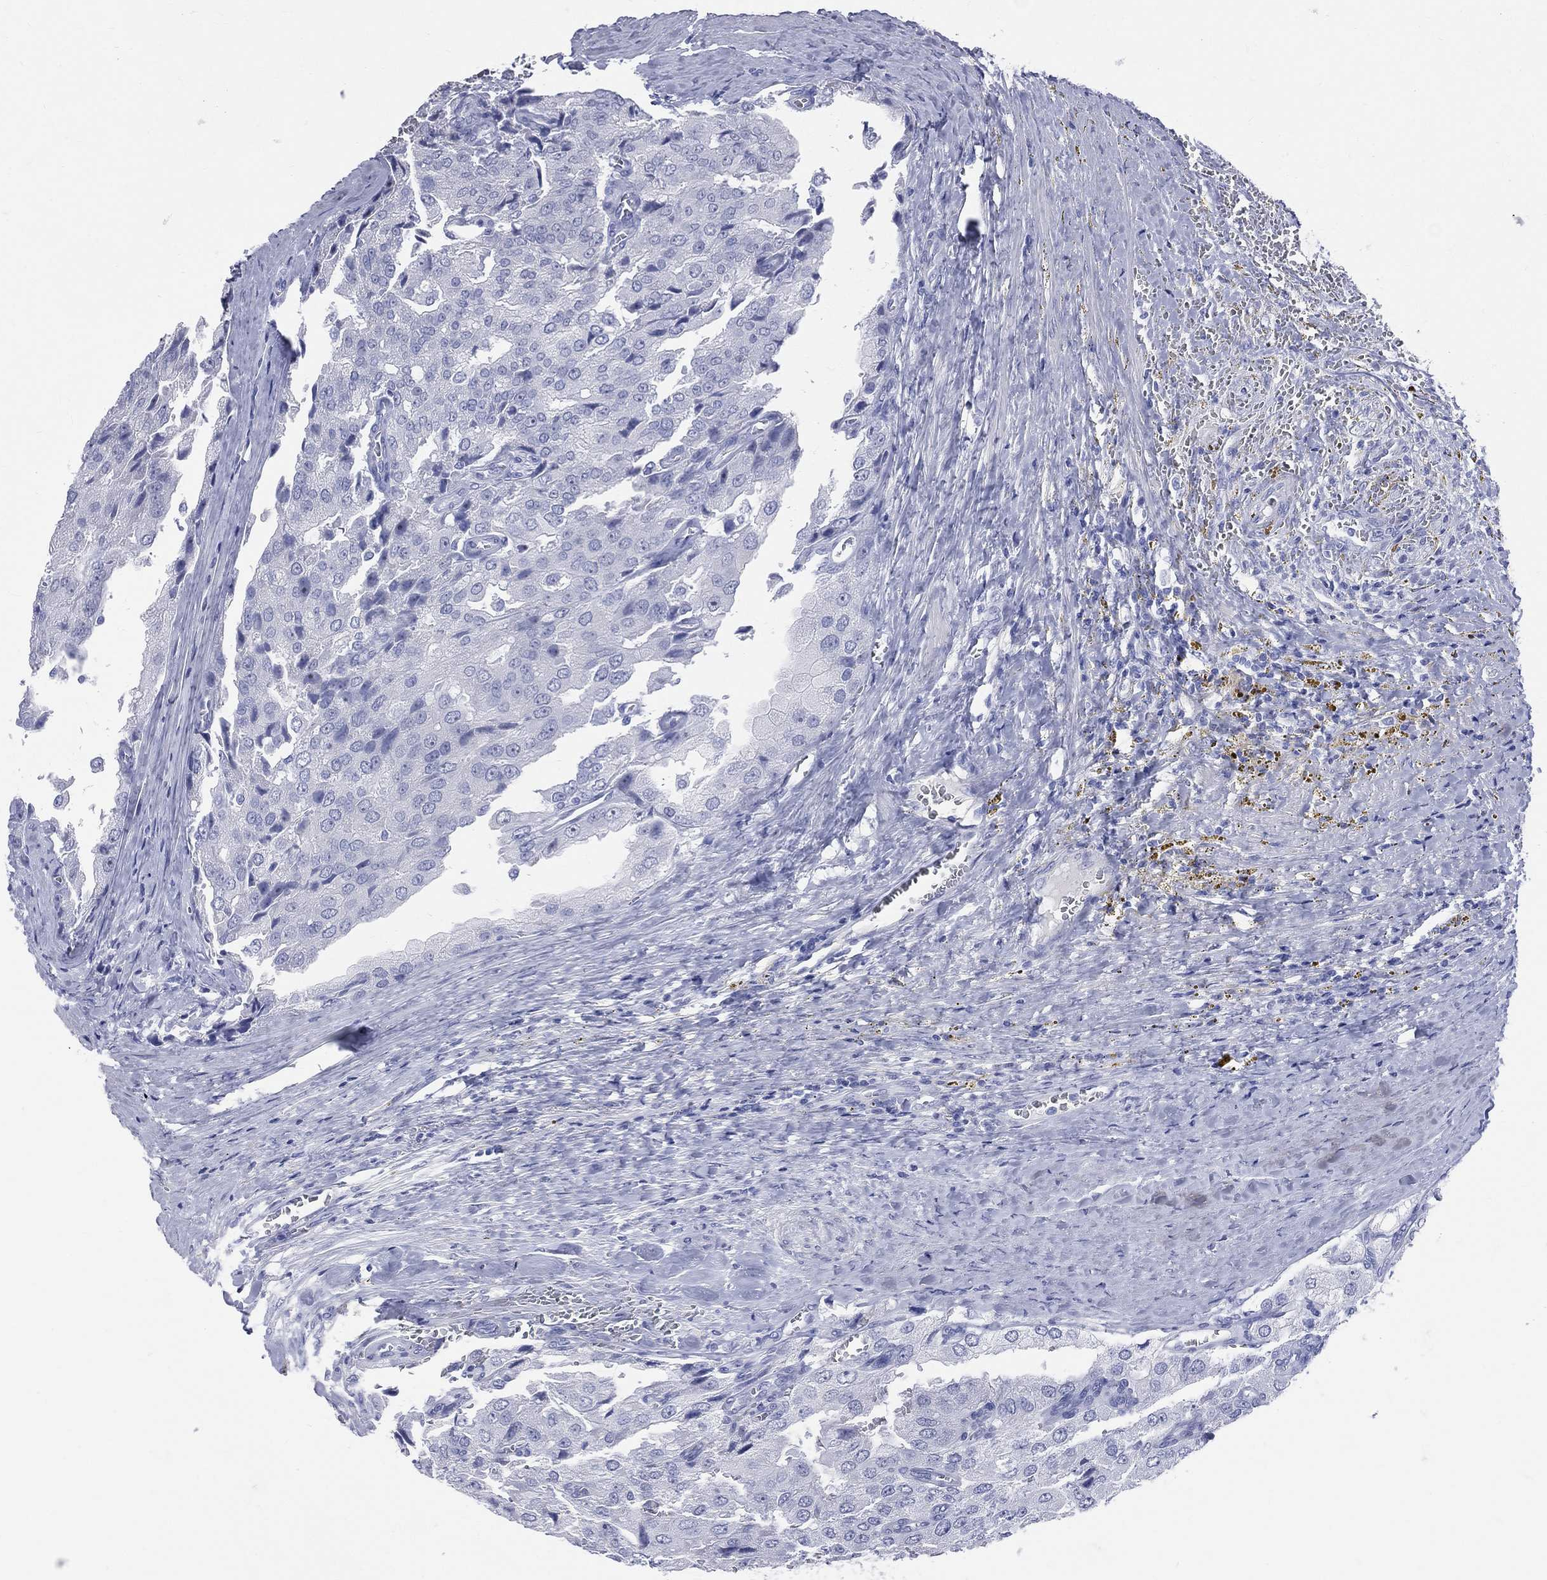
{"staining": {"intensity": "negative", "quantity": "none", "location": "none"}, "tissue": "prostate cancer", "cell_type": "Tumor cells", "image_type": "cancer", "snomed": [{"axis": "morphology", "description": "Adenocarcinoma, NOS"}, {"axis": "topography", "description": "Prostate and seminal vesicle, NOS"}, {"axis": "topography", "description": "Prostate"}], "caption": "High magnification brightfield microscopy of prostate adenocarcinoma stained with DAB (3,3'-diaminobenzidine) (brown) and counterstained with hematoxylin (blue): tumor cells show no significant positivity.", "gene": "CYLC1", "patient": {"sex": "male", "age": 67}}